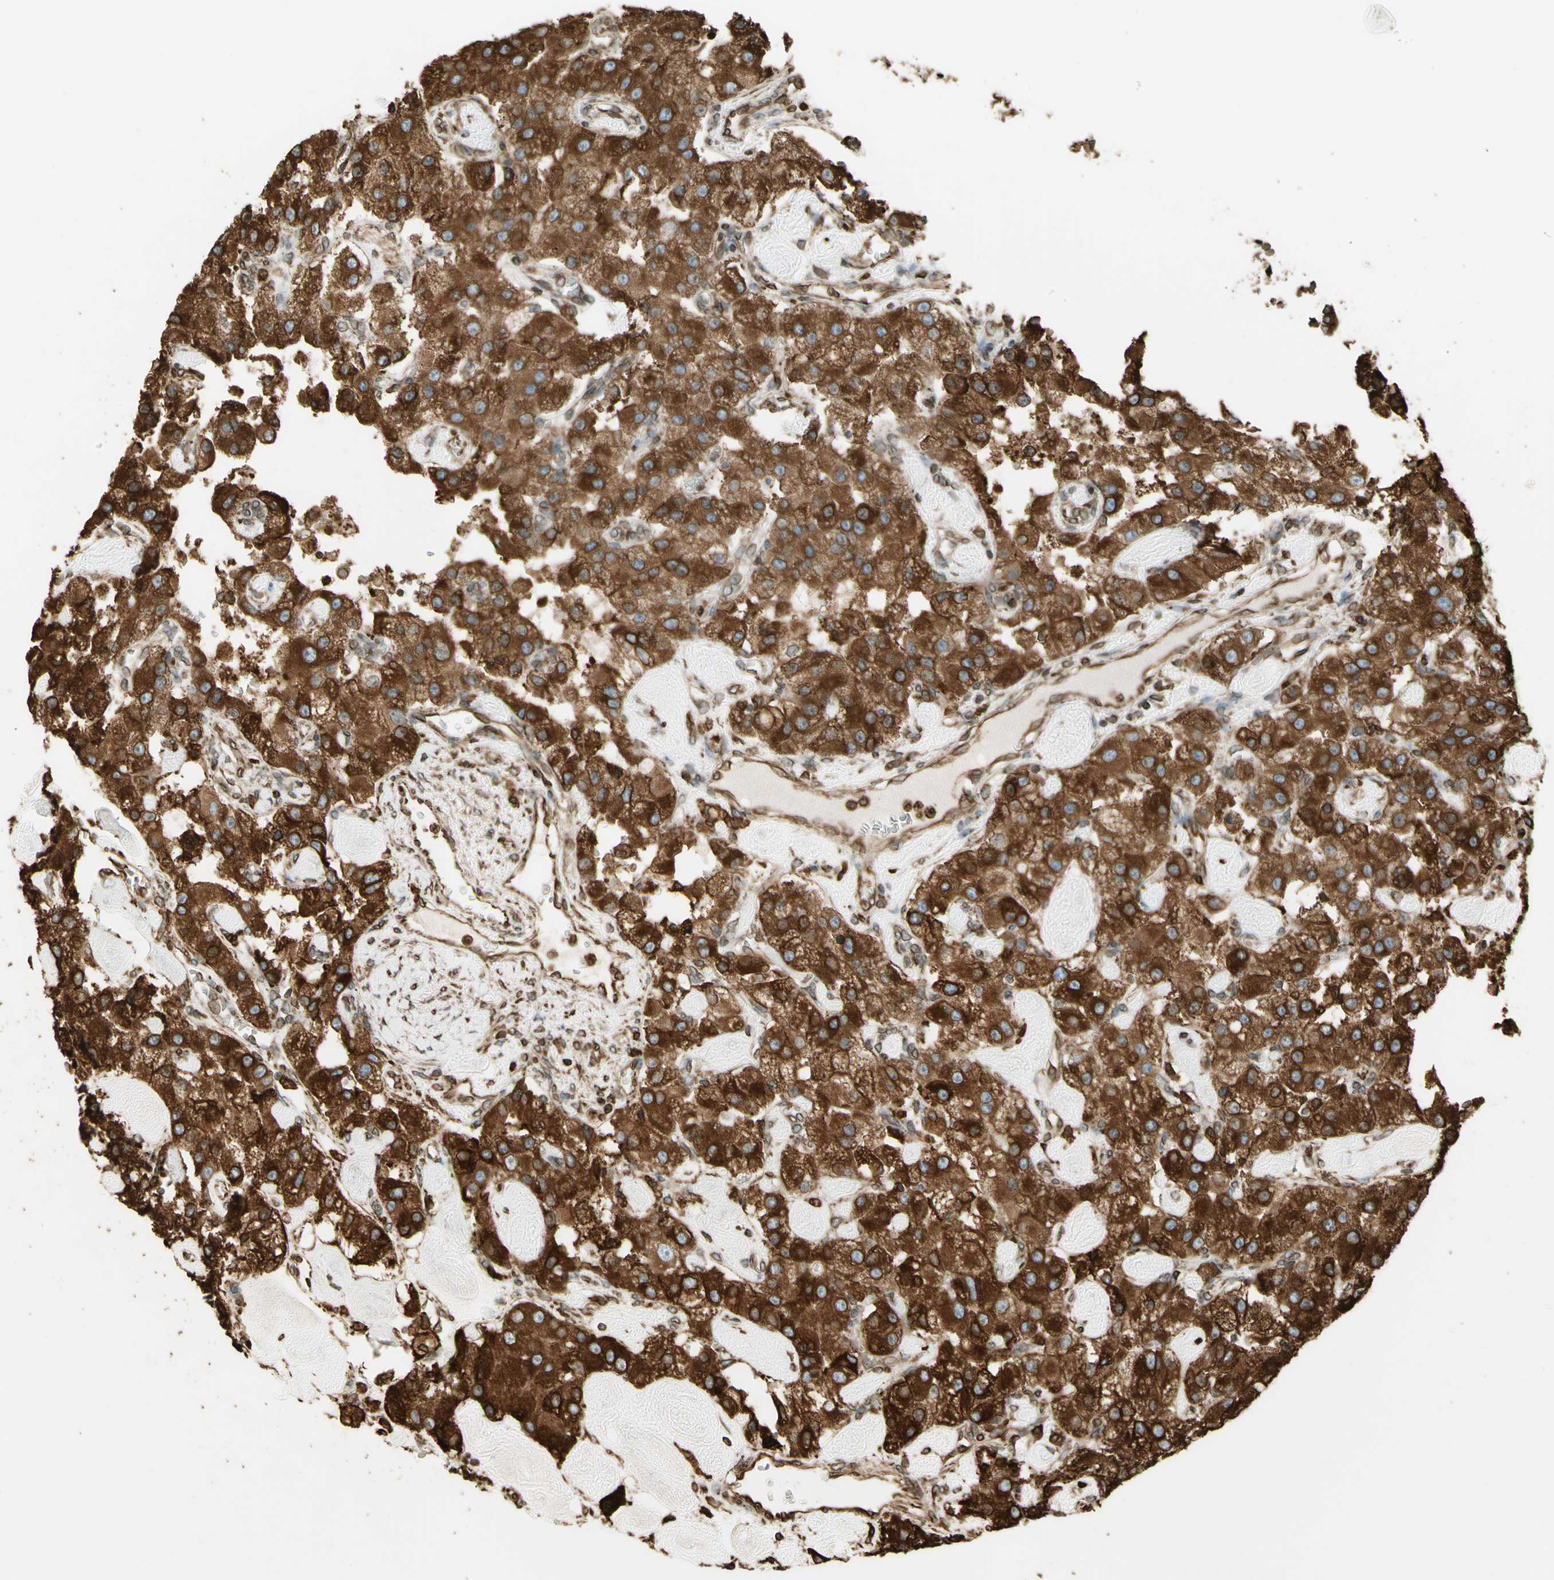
{"staining": {"intensity": "strong", "quantity": ">75%", "location": "cytoplasmic/membranous"}, "tissue": "carcinoid", "cell_type": "Tumor cells", "image_type": "cancer", "snomed": [{"axis": "morphology", "description": "Carcinoid, malignant, NOS"}, {"axis": "topography", "description": "Pancreas"}], "caption": "DAB immunohistochemical staining of malignant carcinoid exhibits strong cytoplasmic/membranous protein positivity in approximately >75% of tumor cells.", "gene": "CANX", "patient": {"sex": "male", "age": 41}}